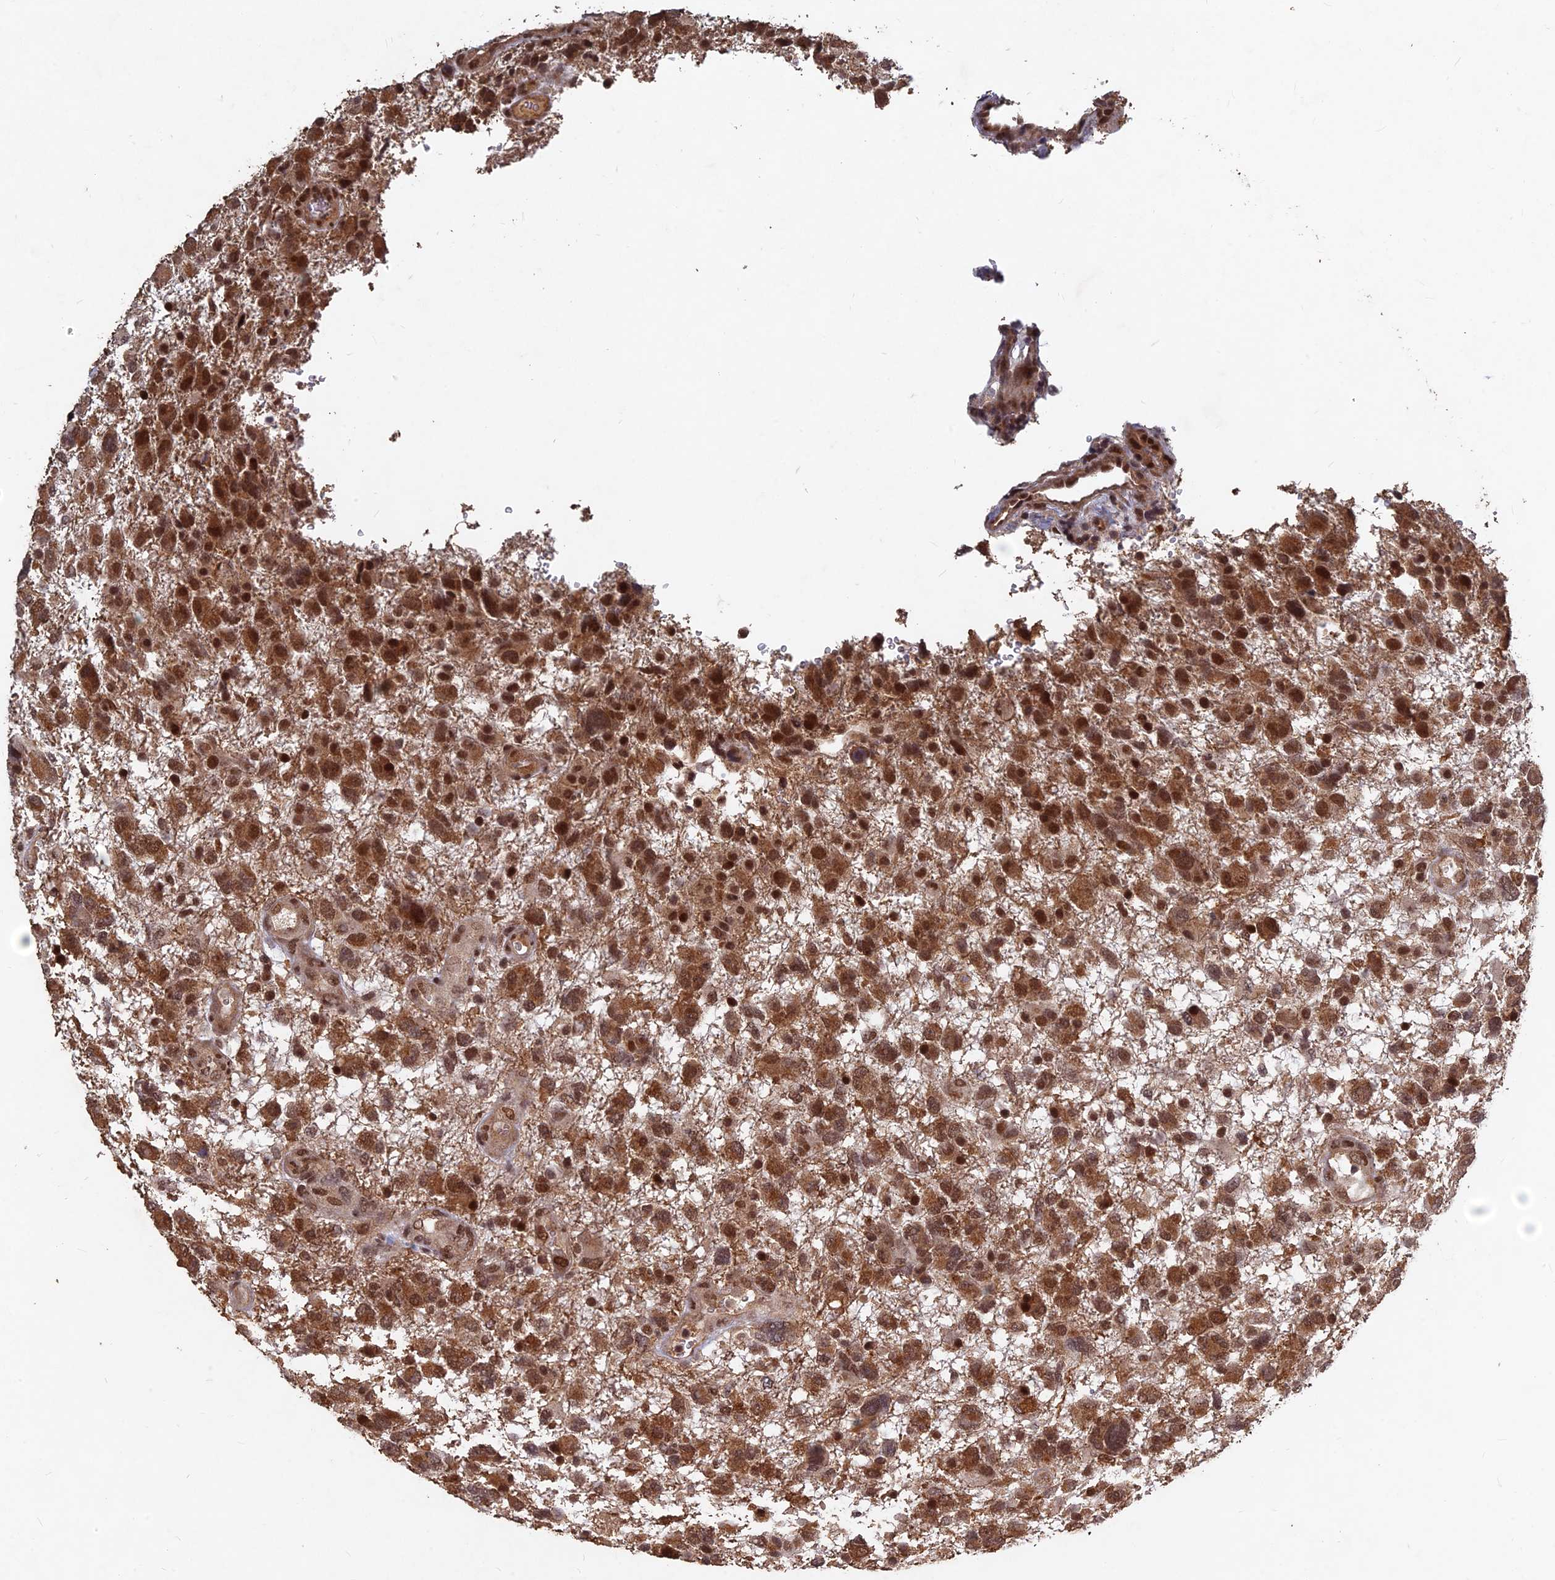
{"staining": {"intensity": "moderate", "quantity": ">75%", "location": "cytoplasmic/membranous,nuclear"}, "tissue": "glioma", "cell_type": "Tumor cells", "image_type": "cancer", "snomed": [{"axis": "morphology", "description": "Glioma, malignant, High grade"}, {"axis": "topography", "description": "Brain"}], "caption": "A medium amount of moderate cytoplasmic/membranous and nuclear expression is identified in approximately >75% of tumor cells in glioma tissue.", "gene": "FAM53C", "patient": {"sex": "male", "age": 61}}